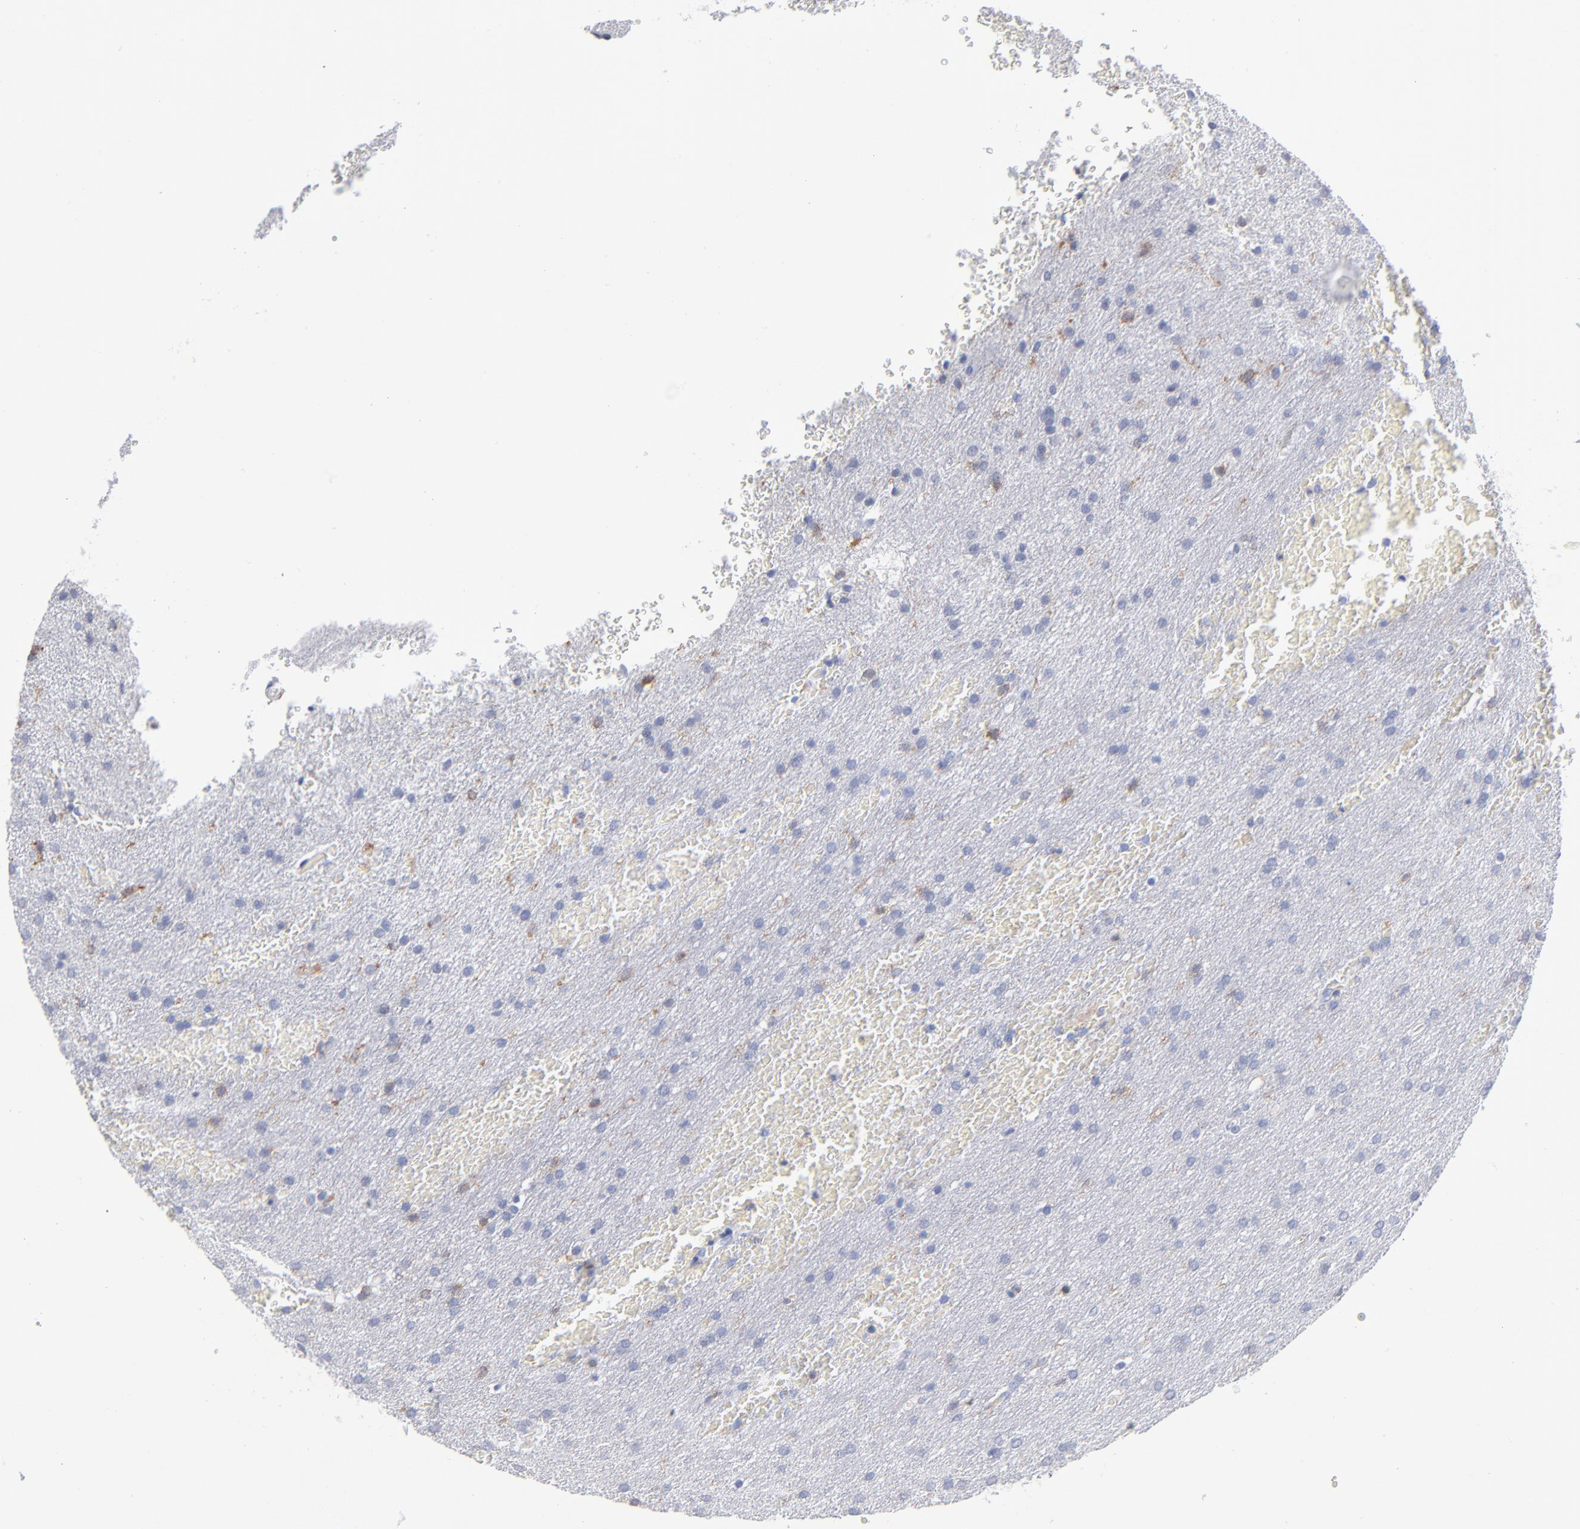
{"staining": {"intensity": "weak", "quantity": "<25%", "location": "cytoplasmic/membranous"}, "tissue": "glioma", "cell_type": "Tumor cells", "image_type": "cancer", "snomed": [{"axis": "morphology", "description": "Glioma, malignant, Low grade"}, {"axis": "topography", "description": "Brain"}], "caption": "Immunohistochemical staining of human malignant glioma (low-grade) exhibits no significant staining in tumor cells. (DAB immunohistochemistry (IHC) with hematoxylin counter stain).", "gene": "LAT2", "patient": {"sex": "female", "age": 32}}